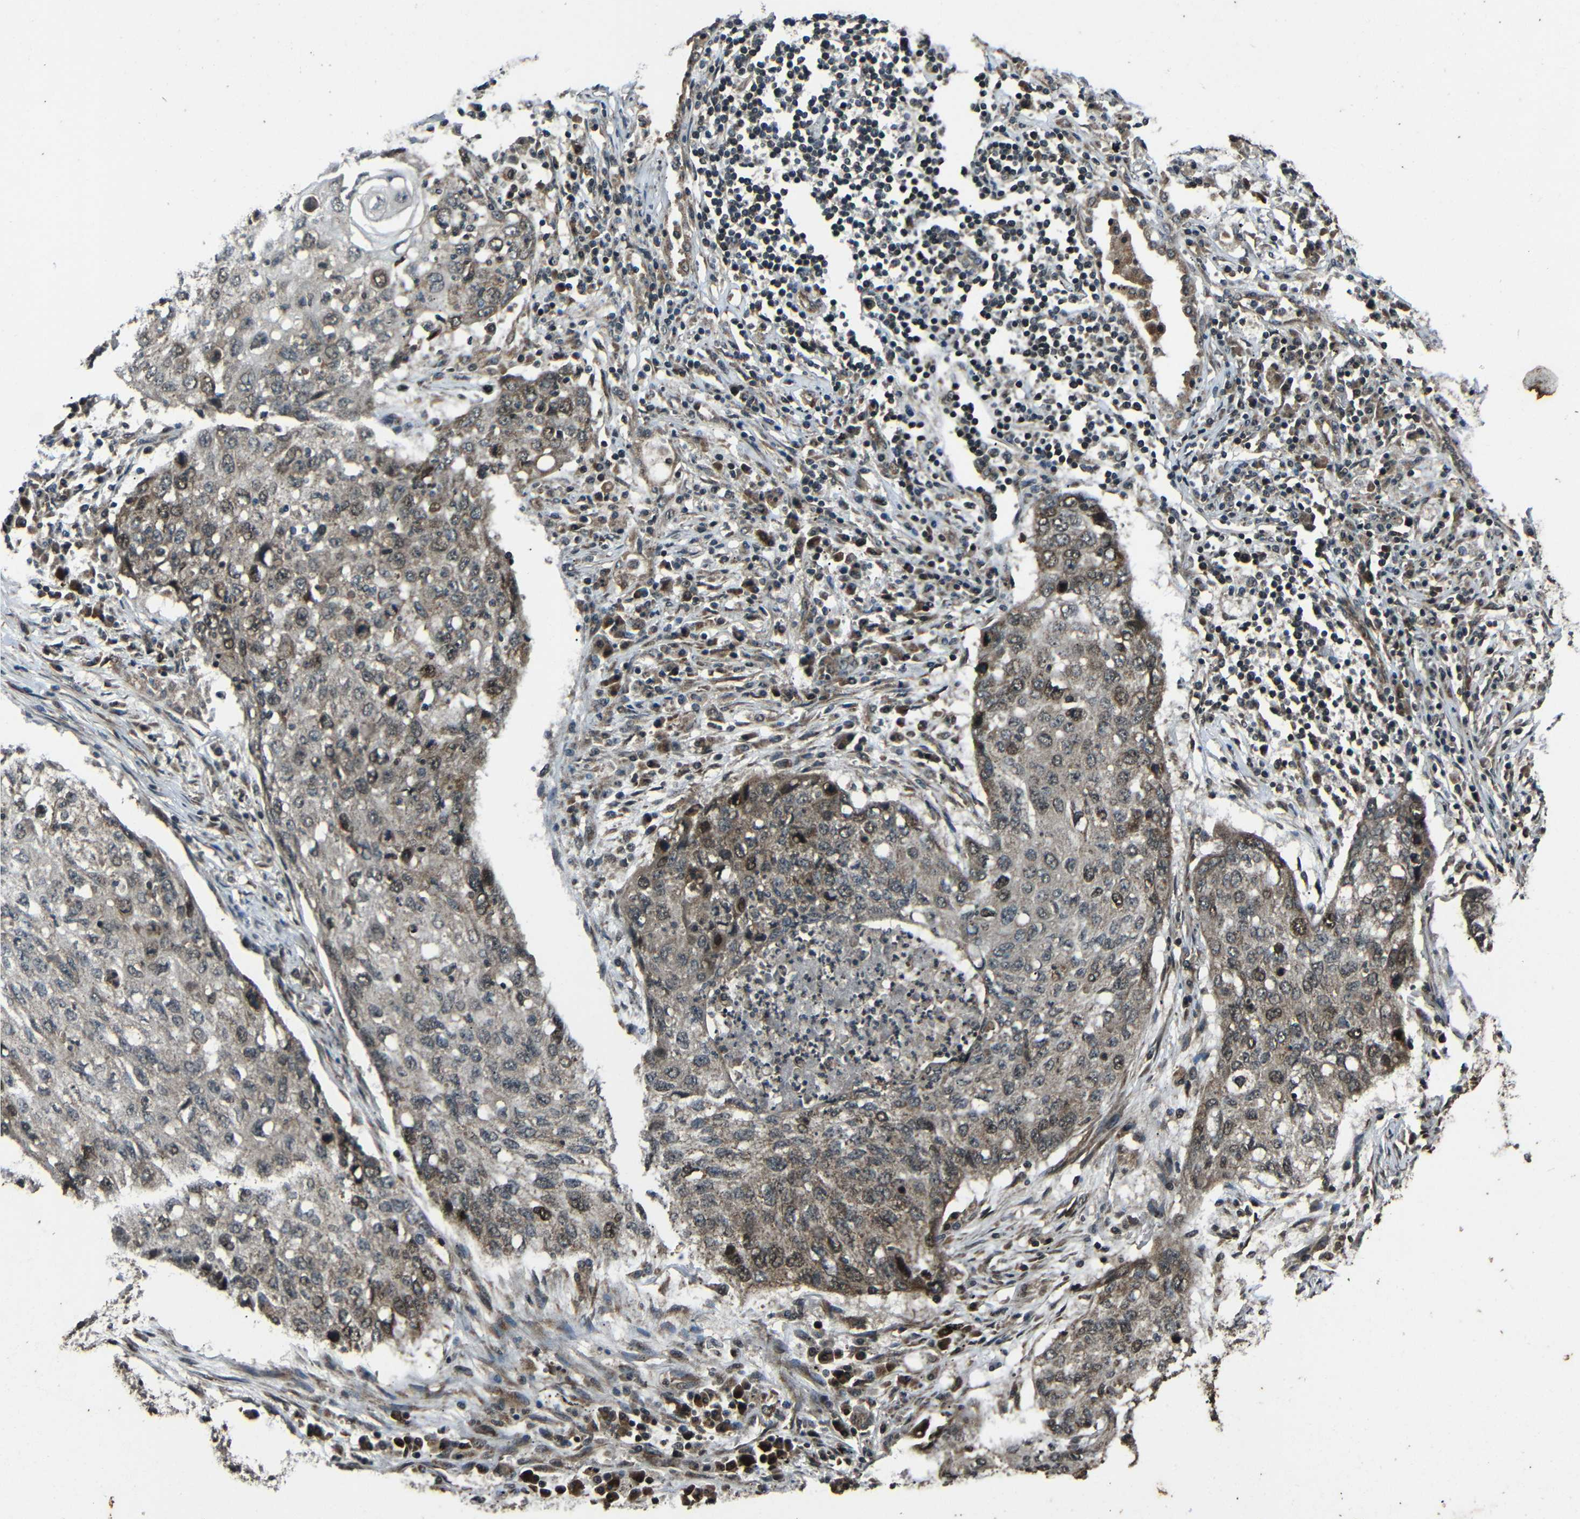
{"staining": {"intensity": "moderate", "quantity": "<25%", "location": "cytoplasmic/membranous,nuclear"}, "tissue": "lung cancer", "cell_type": "Tumor cells", "image_type": "cancer", "snomed": [{"axis": "morphology", "description": "Squamous cell carcinoma, NOS"}, {"axis": "topography", "description": "Lung"}], "caption": "Immunohistochemical staining of lung squamous cell carcinoma displays low levels of moderate cytoplasmic/membranous and nuclear protein staining in about <25% of tumor cells.", "gene": "PLK2", "patient": {"sex": "female", "age": 63}}